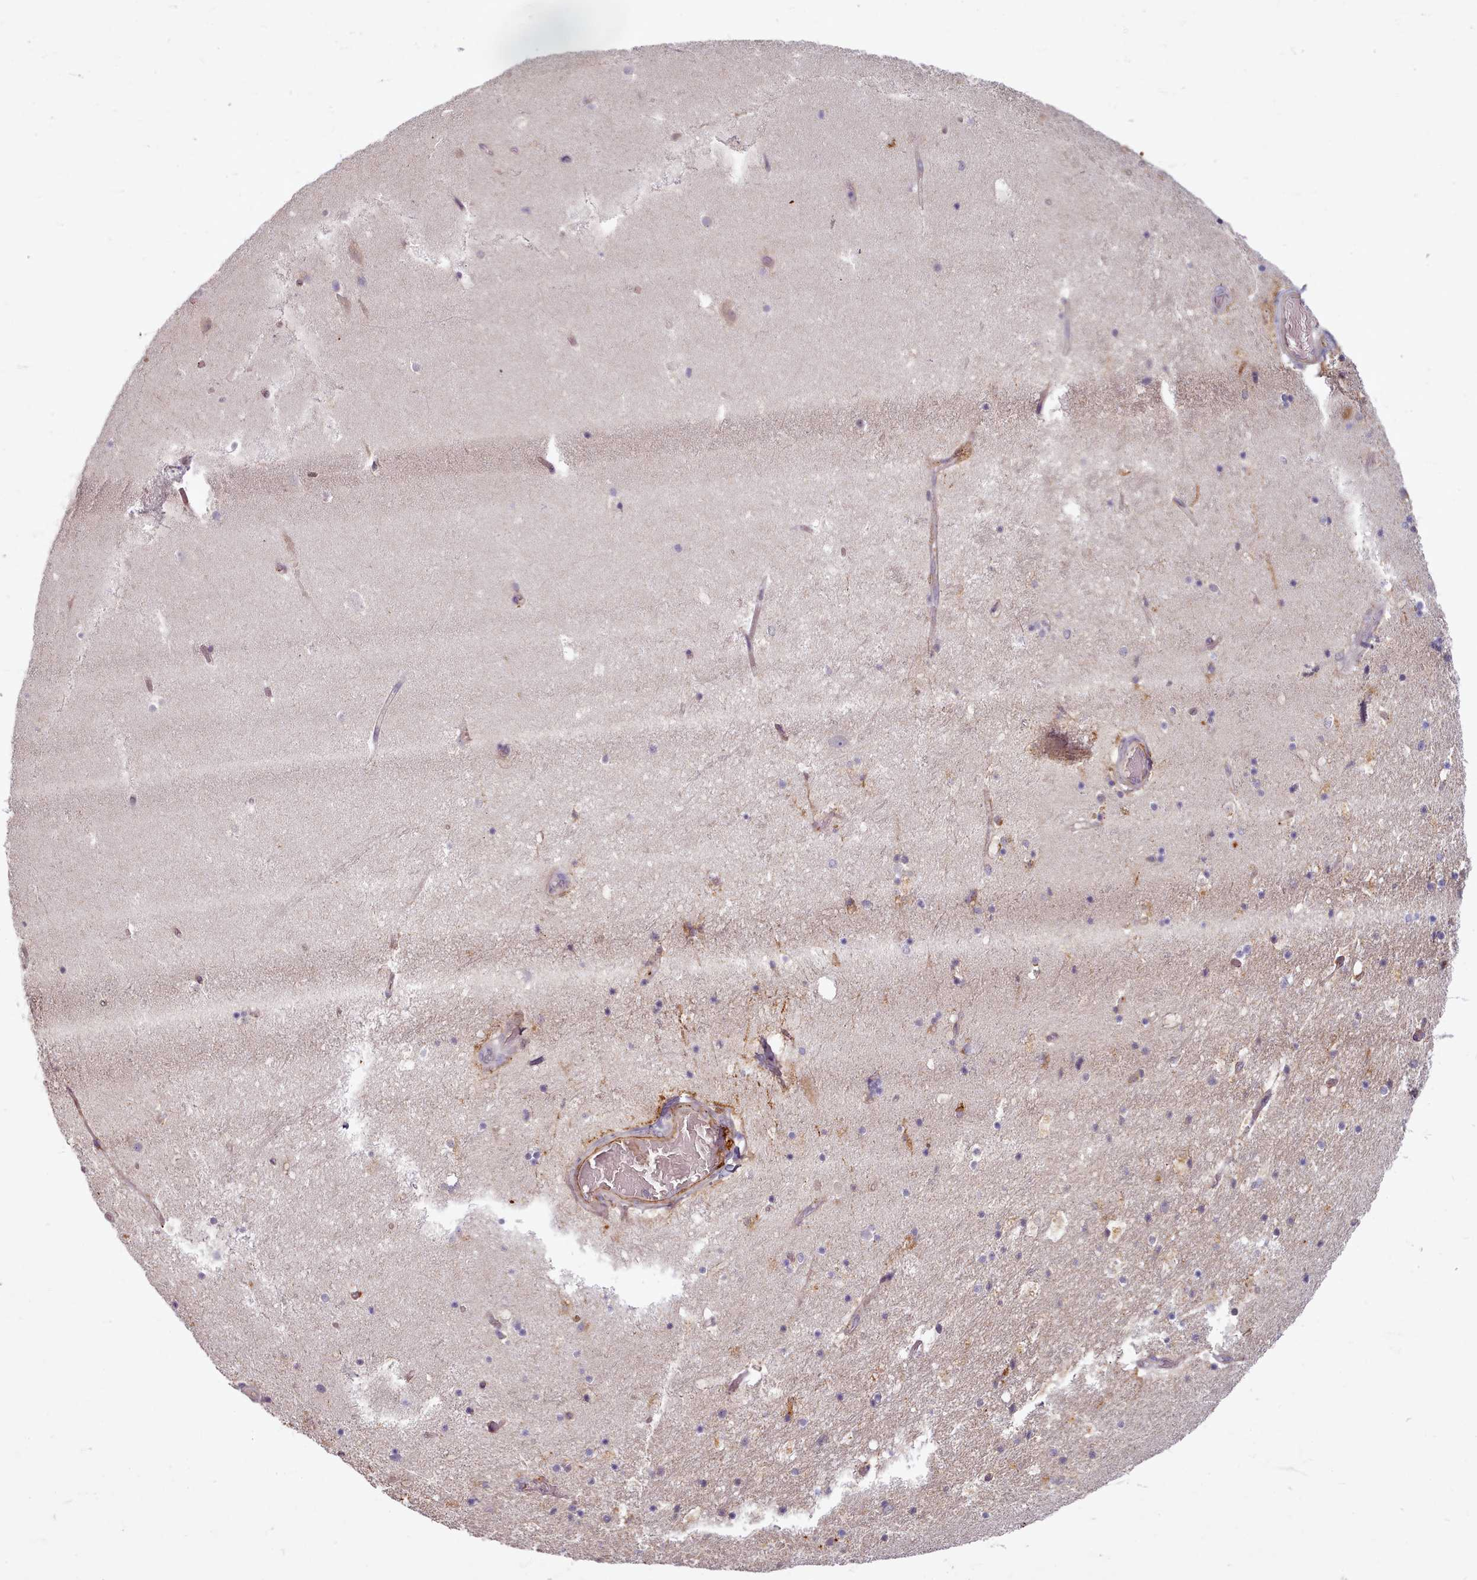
{"staining": {"intensity": "weak", "quantity": "<25%", "location": "nuclear"}, "tissue": "hippocampus", "cell_type": "Glial cells", "image_type": "normal", "snomed": [{"axis": "morphology", "description": "Normal tissue, NOS"}, {"axis": "topography", "description": "Hippocampus"}], "caption": "Immunohistochemistry (IHC) histopathology image of benign human hippocampus stained for a protein (brown), which demonstrates no positivity in glial cells. Brightfield microscopy of immunohistochemistry (IHC) stained with DAB (brown) and hematoxylin (blue), captured at high magnification.", "gene": "C1QTNF5", "patient": {"sex": "female", "age": 52}}